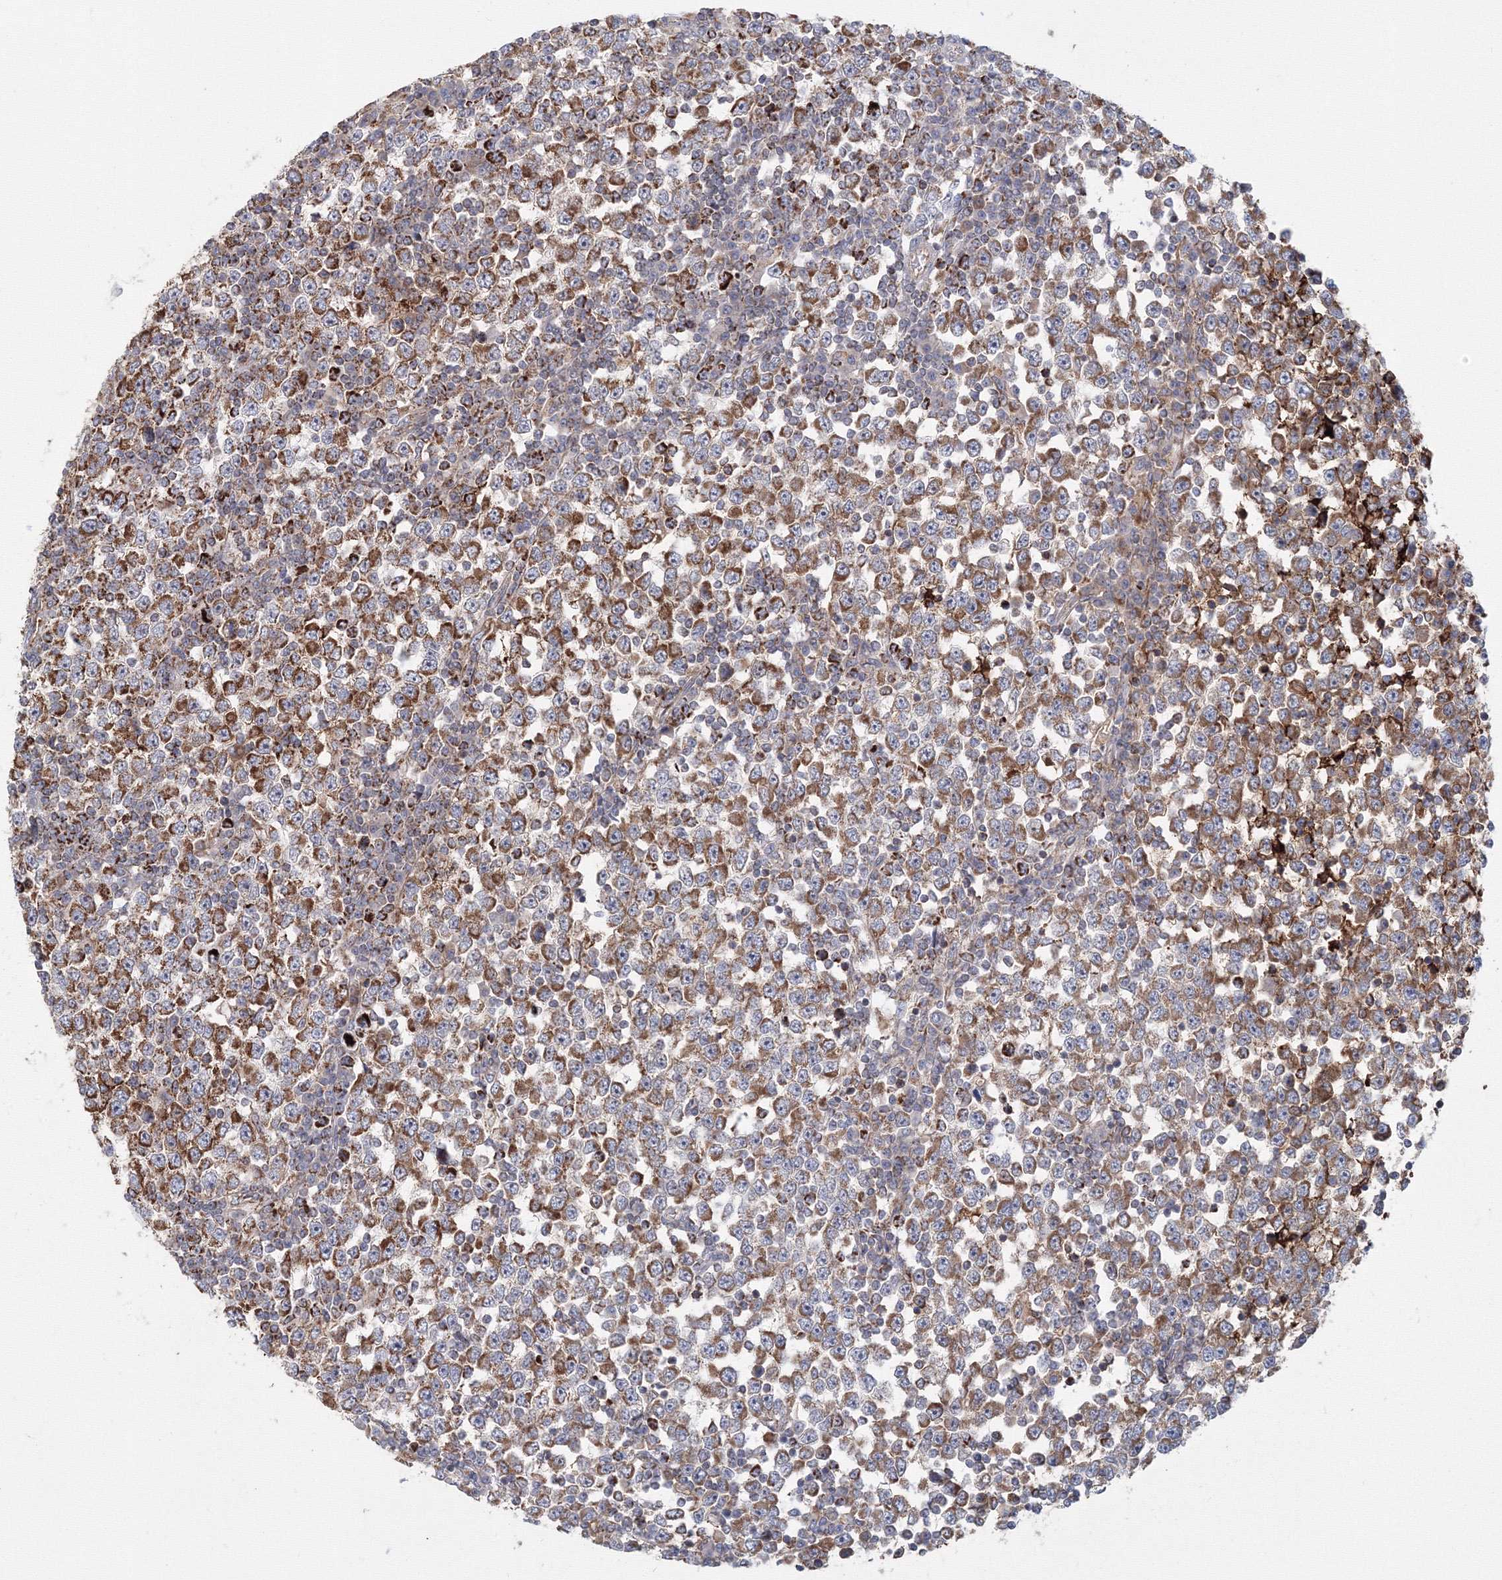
{"staining": {"intensity": "strong", "quantity": ">75%", "location": "cytoplasmic/membranous"}, "tissue": "testis cancer", "cell_type": "Tumor cells", "image_type": "cancer", "snomed": [{"axis": "morphology", "description": "Seminoma, NOS"}, {"axis": "topography", "description": "Testis"}], "caption": "Testis seminoma stained with a brown dye reveals strong cytoplasmic/membranous positive expression in approximately >75% of tumor cells.", "gene": "GRPEL1", "patient": {"sex": "male", "age": 65}}